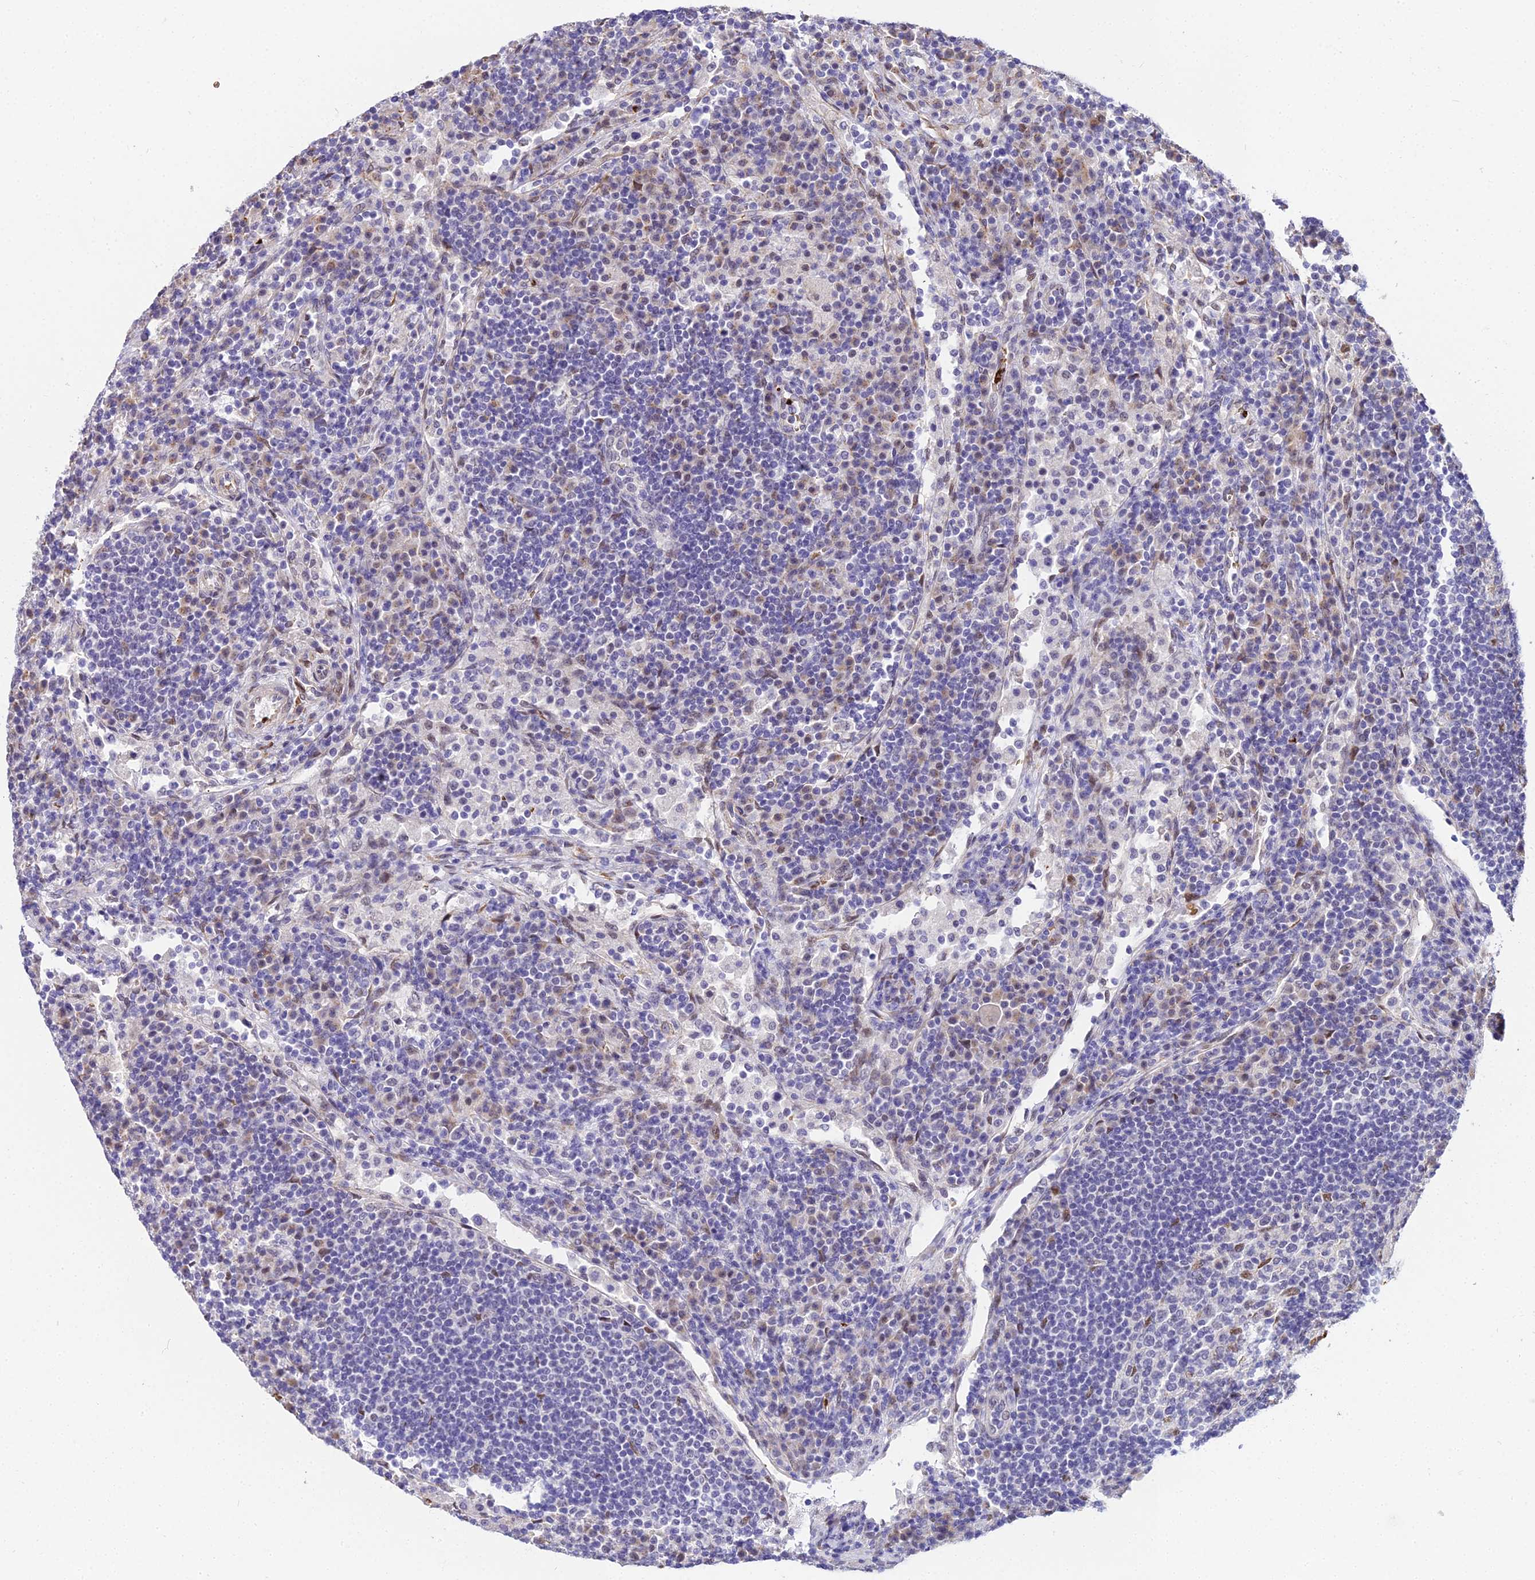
{"staining": {"intensity": "moderate", "quantity": "<25%", "location": "nuclear"}, "tissue": "lymph node", "cell_type": "Germinal center cells", "image_type": "normal", "snomed": [{"axis": "morphology", "description": "Normal tissue, NOS"}, {"axis": "topography", "description": "Lymph node"}], "caption": "Lymph node stained with immunohistochemistry (IHC) reveals moderate nuclear staining in about <25% of germinal center cells.", "gene": "BCL9", "patient": {"sex": "female", "age": 53}}